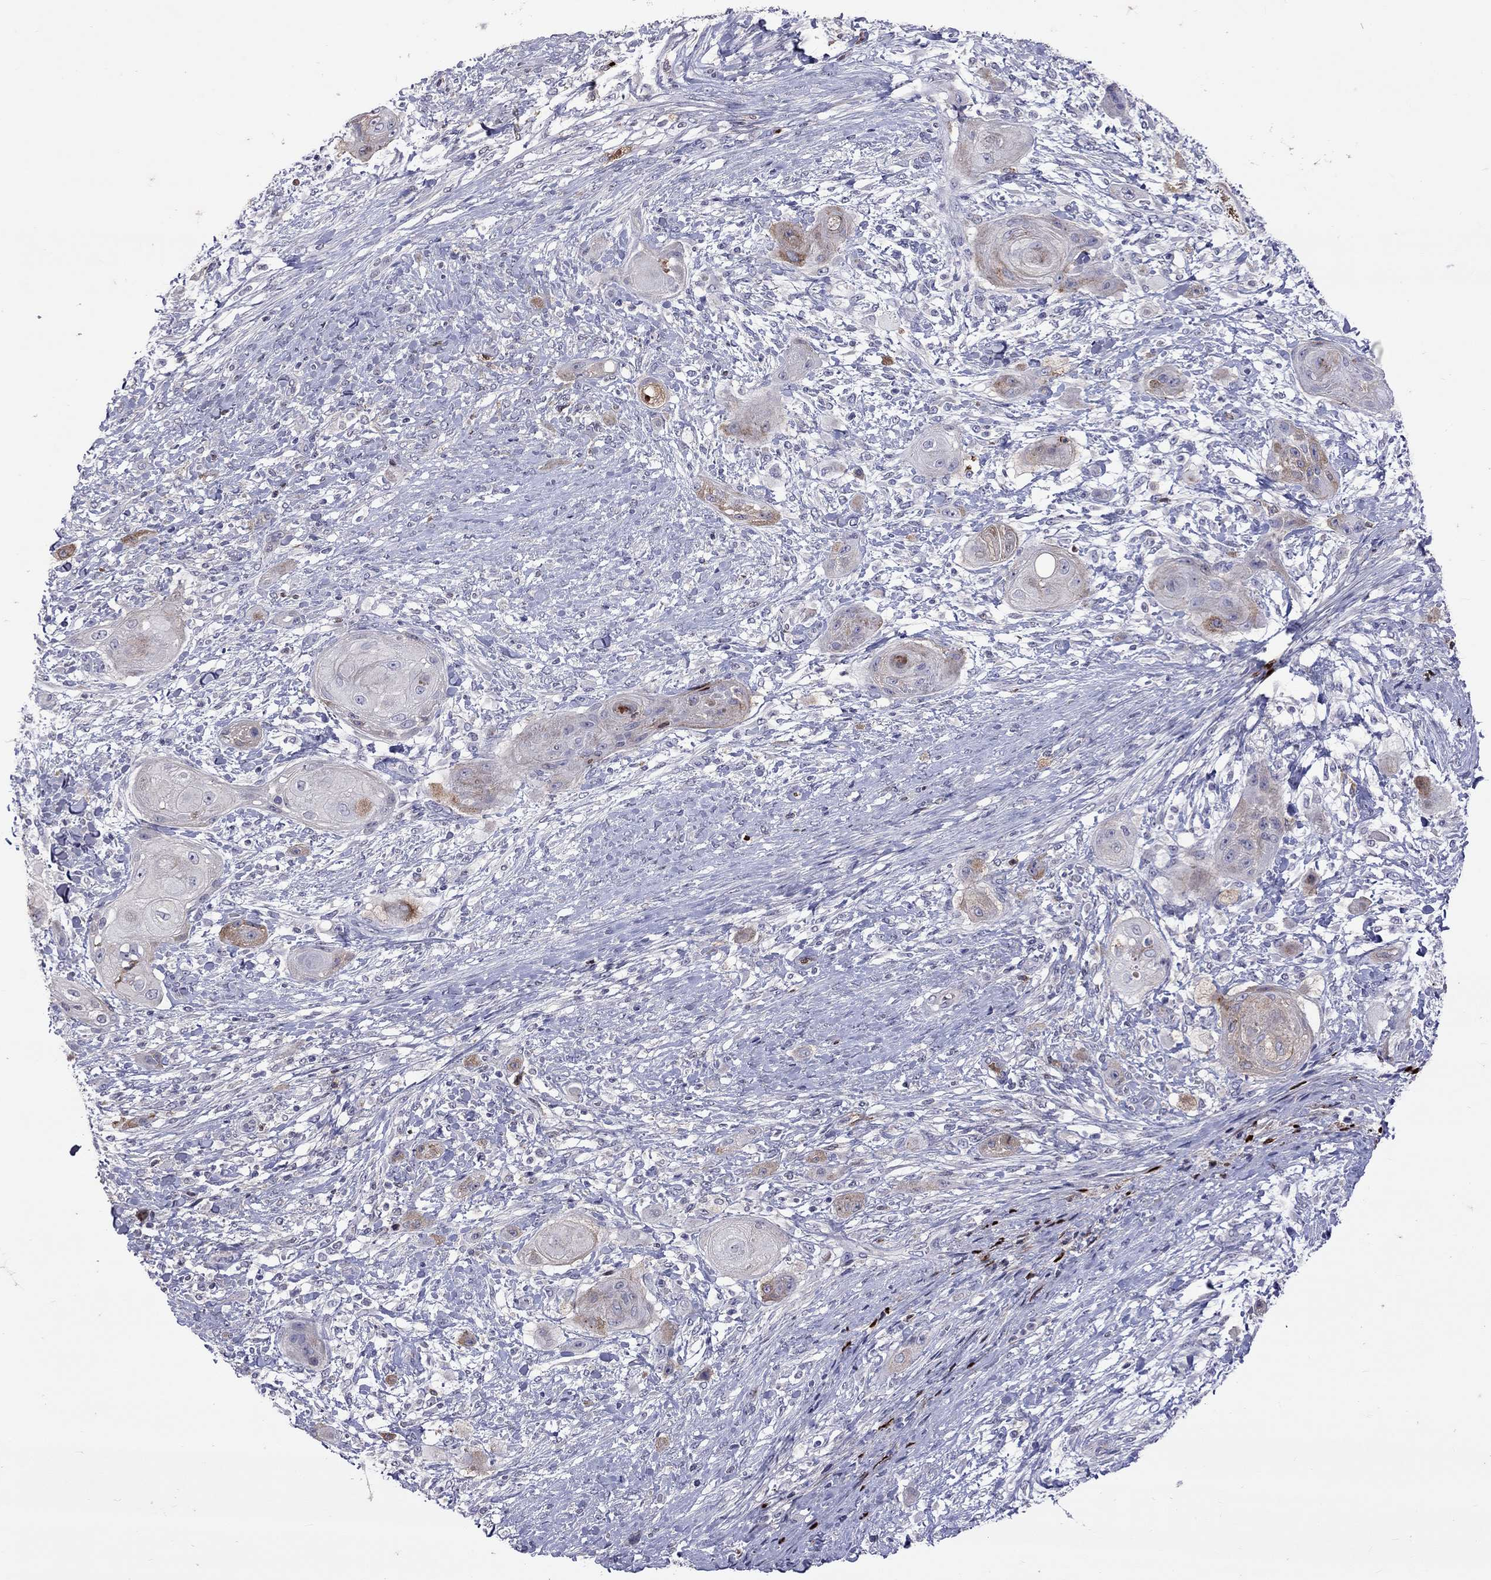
{"staining": {"intensity": "moderate", "quantity": "<25%", "location": "cytoplasmic/membranous"}, "tissue": "skin cancer", "cell_type": "Tumor cells", "image_type": "cancer", "snomed": [{"axis": "morphology", "description": "Squamous cell carcinoma, NOS"}, {"axis": "topography", "description": "Skin"}], "caption": "Tumor cells reveal low levels of moderate cytoplasmic/membranous staining in approximately <25% of cells in human skin cancer. The protein is shown in brown color, while the nuclei are stained blue.", "gene": "SERPINA3", "patient": {"sex": "male", "age": 62}}